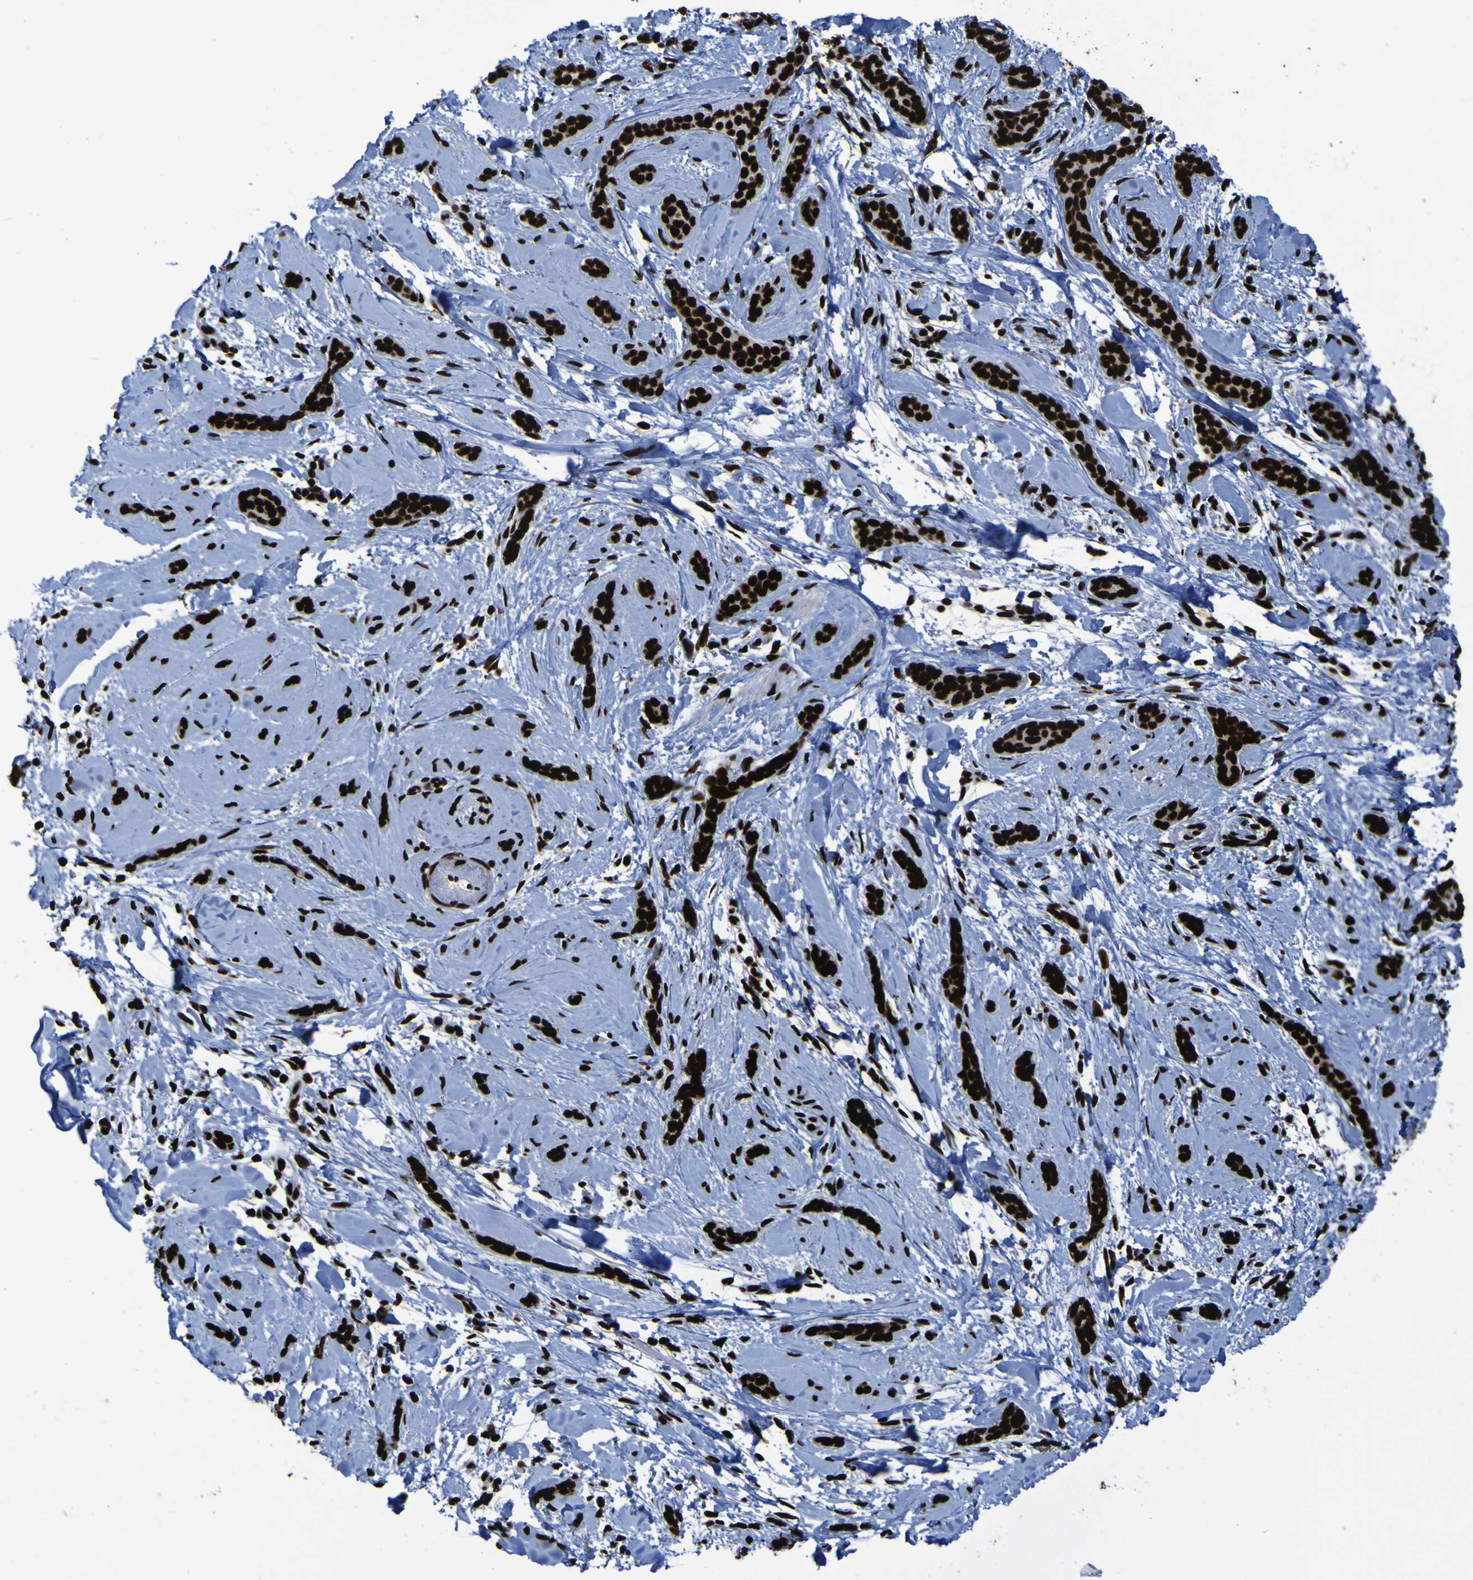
{"staining": {"intensity": "strong", "quantity": ">75%", "location": "nuclear"}, "tissue": "skin cancer", "cell_type": "Tumor cells", "image_type": "cancer", "snomed": [{"axis": "morphology", "description": "Basal cell carcinoma"}, {"axis": "morphology", "description": "Adnexal tumor, benign"}, {"axis": "topography", "description": "Skin"}], "caption": "Skin basal cell carcinoma stained for a protein (brown) demonstrates strong nuclear positive positivity in approximately >75% of tumor cells.", "gene": "NPM1", "patient": {"sex": "female", "age": 42}}